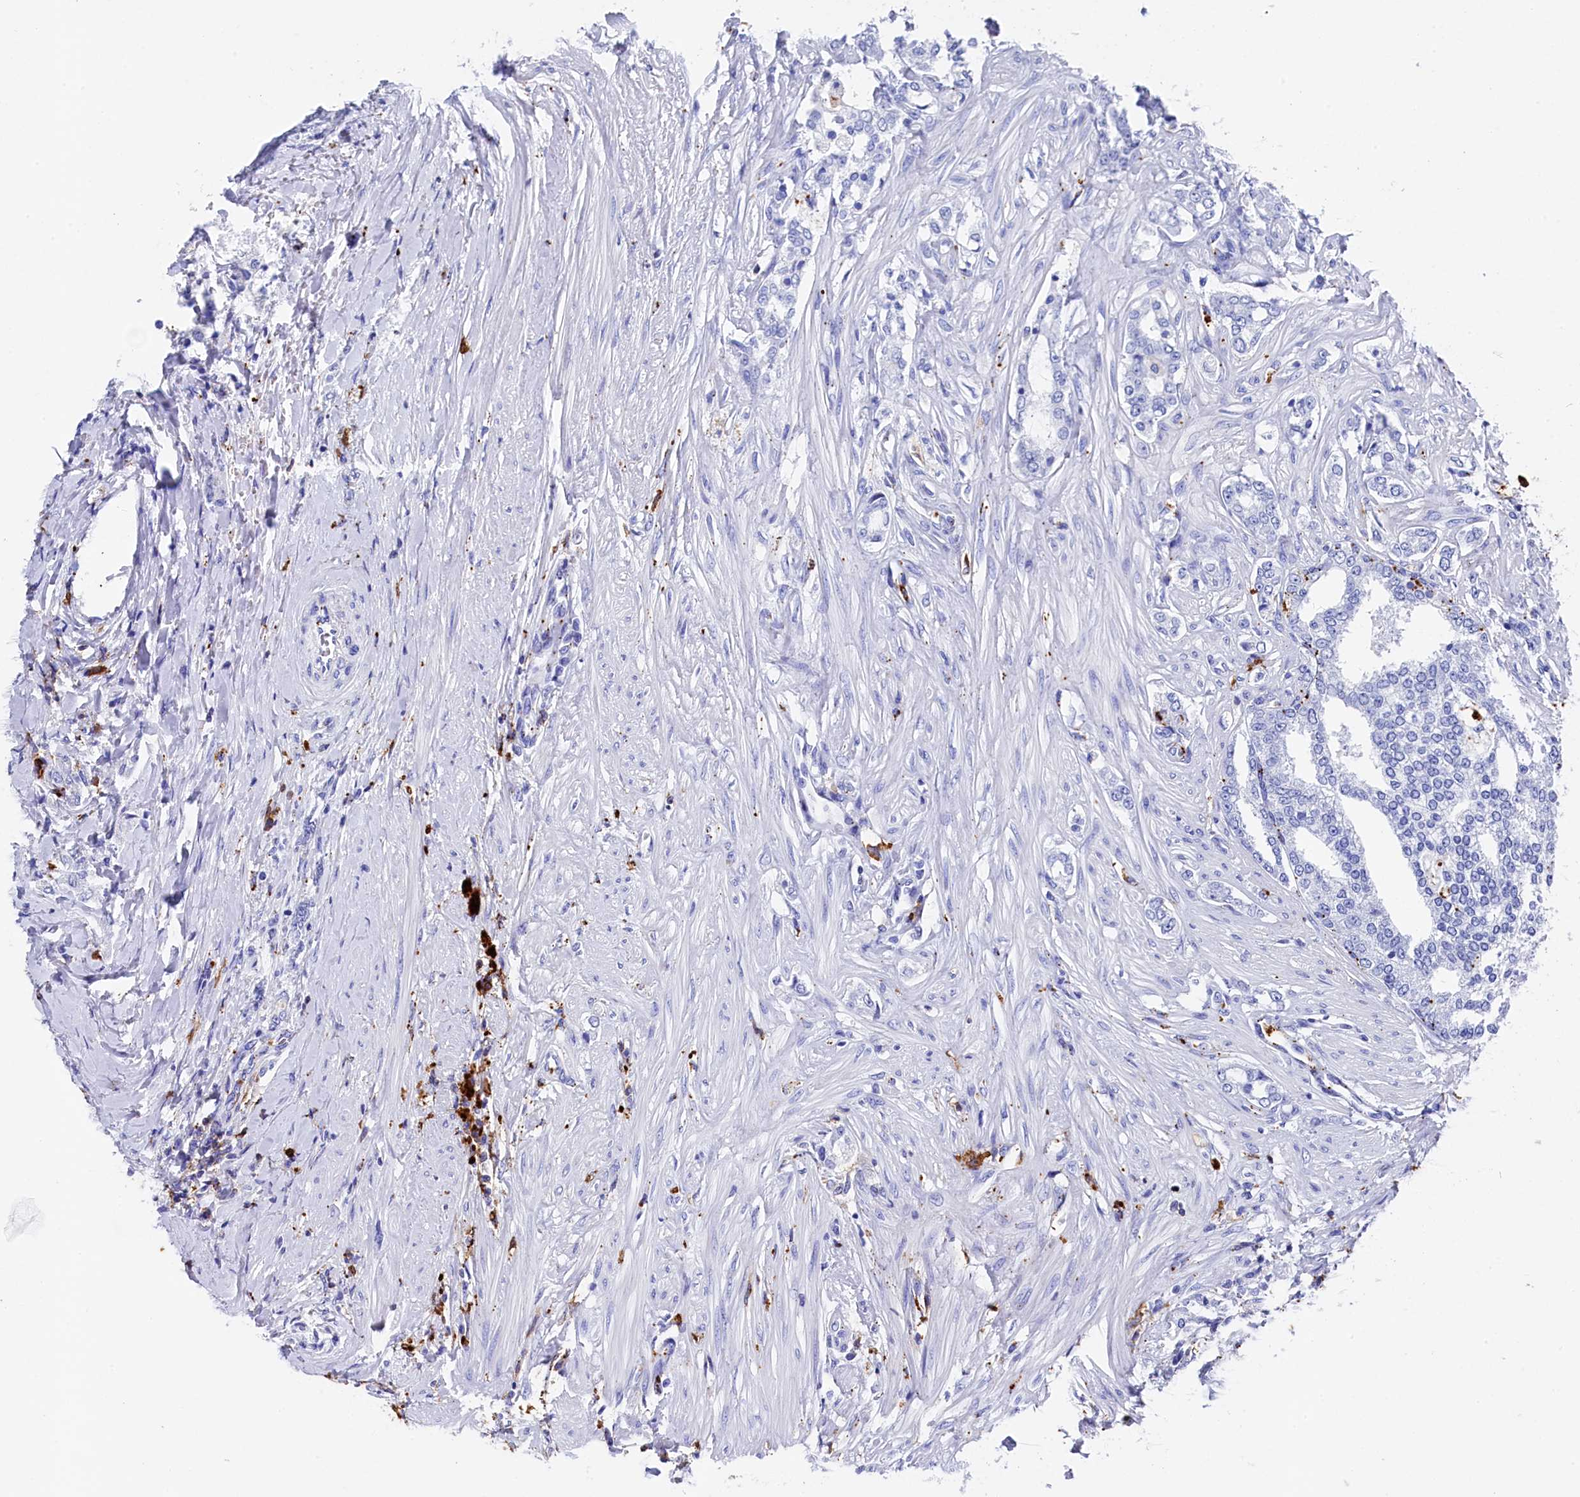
{"staining": {"intensity": "negative", "quantity": "none", "location": "none"}, "tissue": "prostate cancer", "cell_type": "Tumor cells", "image_type": "cancer", "snomed": [{"axis": "morphology", "description": "Adenocarcinoma, High grade"}, {"axis": "topography", "description": "Prostate"}], "caption": "This is an immunohistochemistry histopathology image of human prostate cancer. There is no expression in tumor cells.", "gene": "PLAC8", "patient": {"sex": "male", "age": 64}}